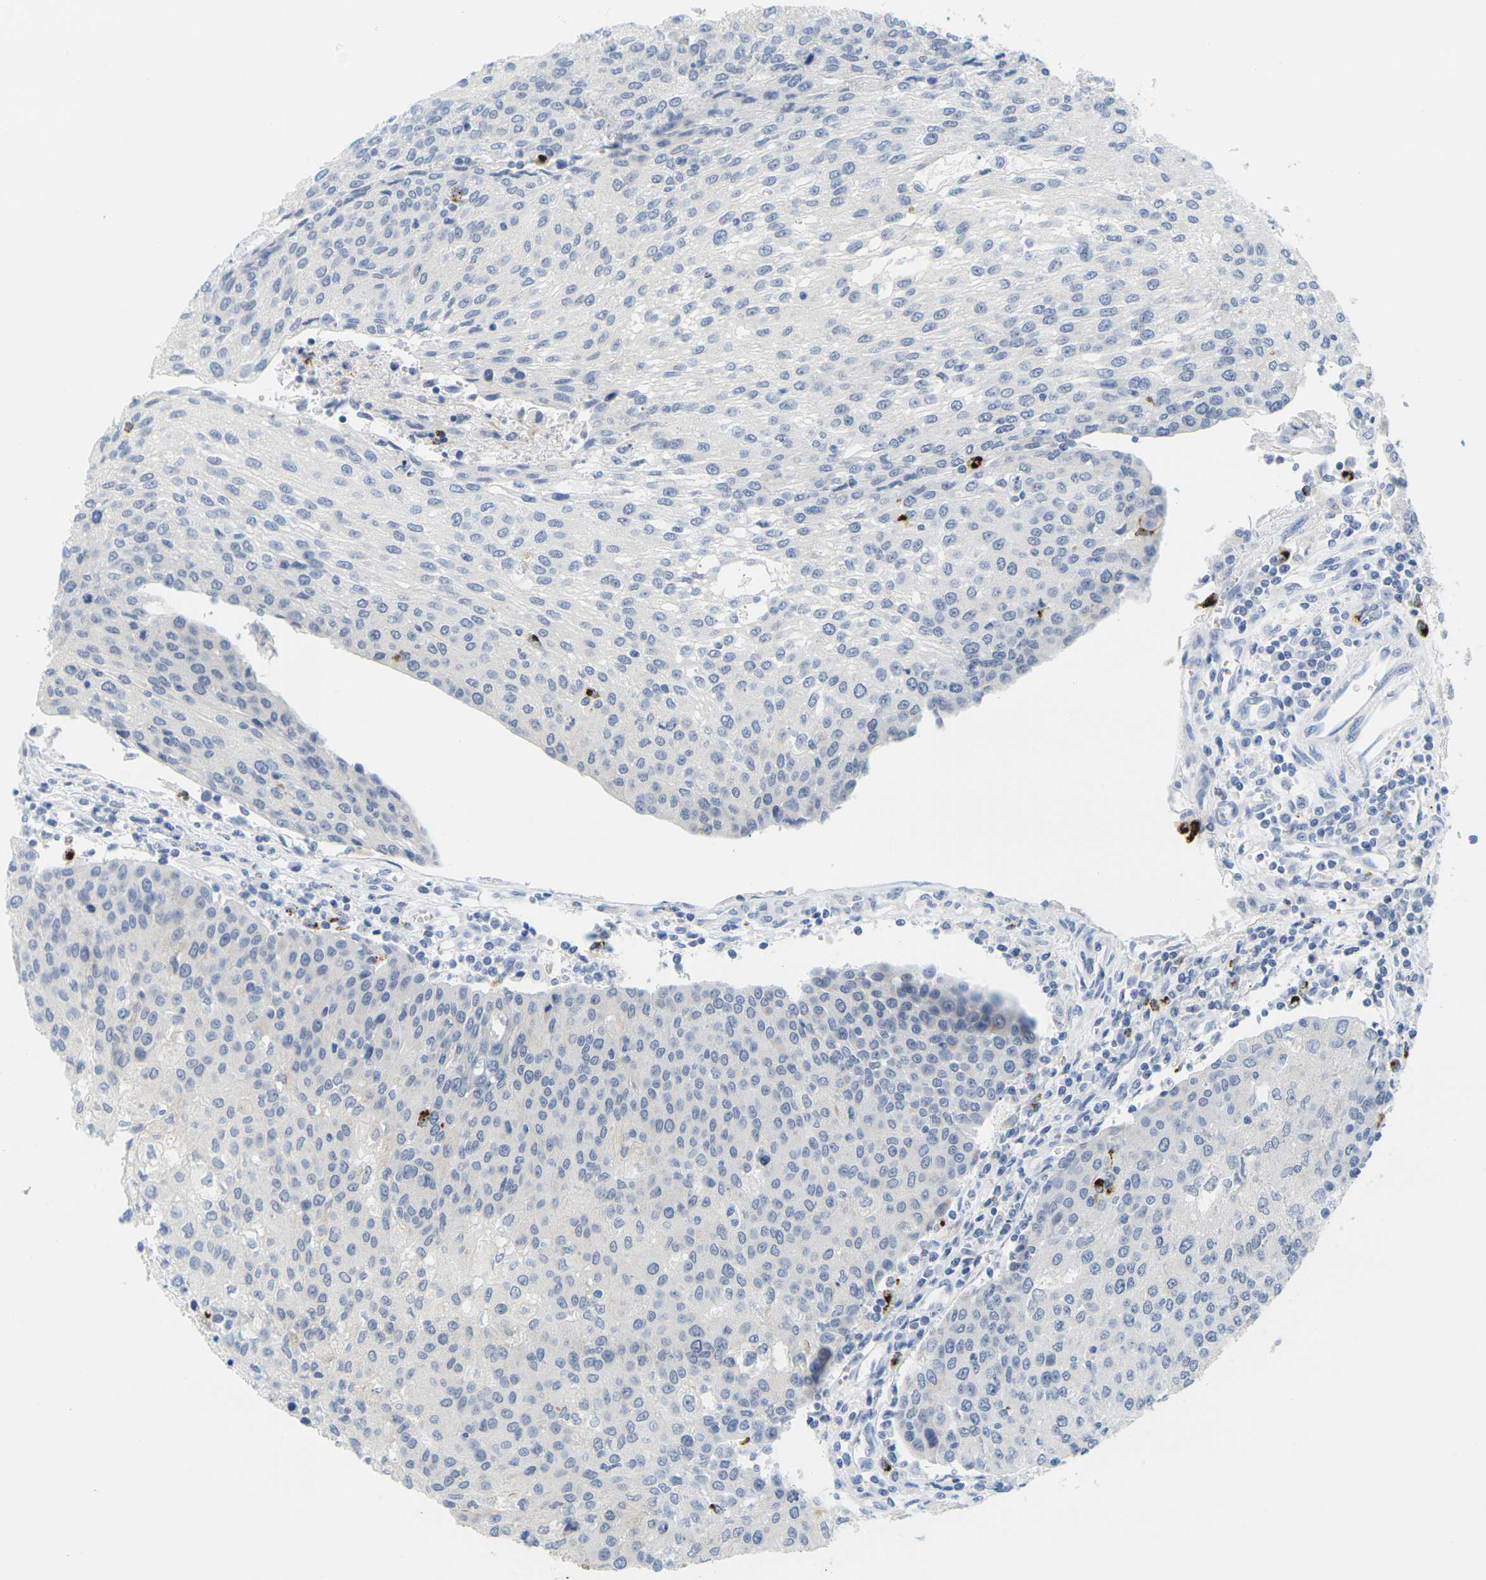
{"staining": {"intensity": "negative", "quantity": "none", "location": "none"}, "tissue": "urothelial cancer", "cell_type": "Tumor cells", "image_type": "cancer", "snomed": [{"axis": "morphology", "description": "Urothelial carcinoma, High grade"}, {"axis": "topography", "description": "Urinary bladder"}], "caption": "DAB immunohistochemical staining of human urothelial cancer demonstrates no significant positivity in tumor cells.", "gene": "HLA-DOB", "patient": {"sex": "female", "age": 85}}